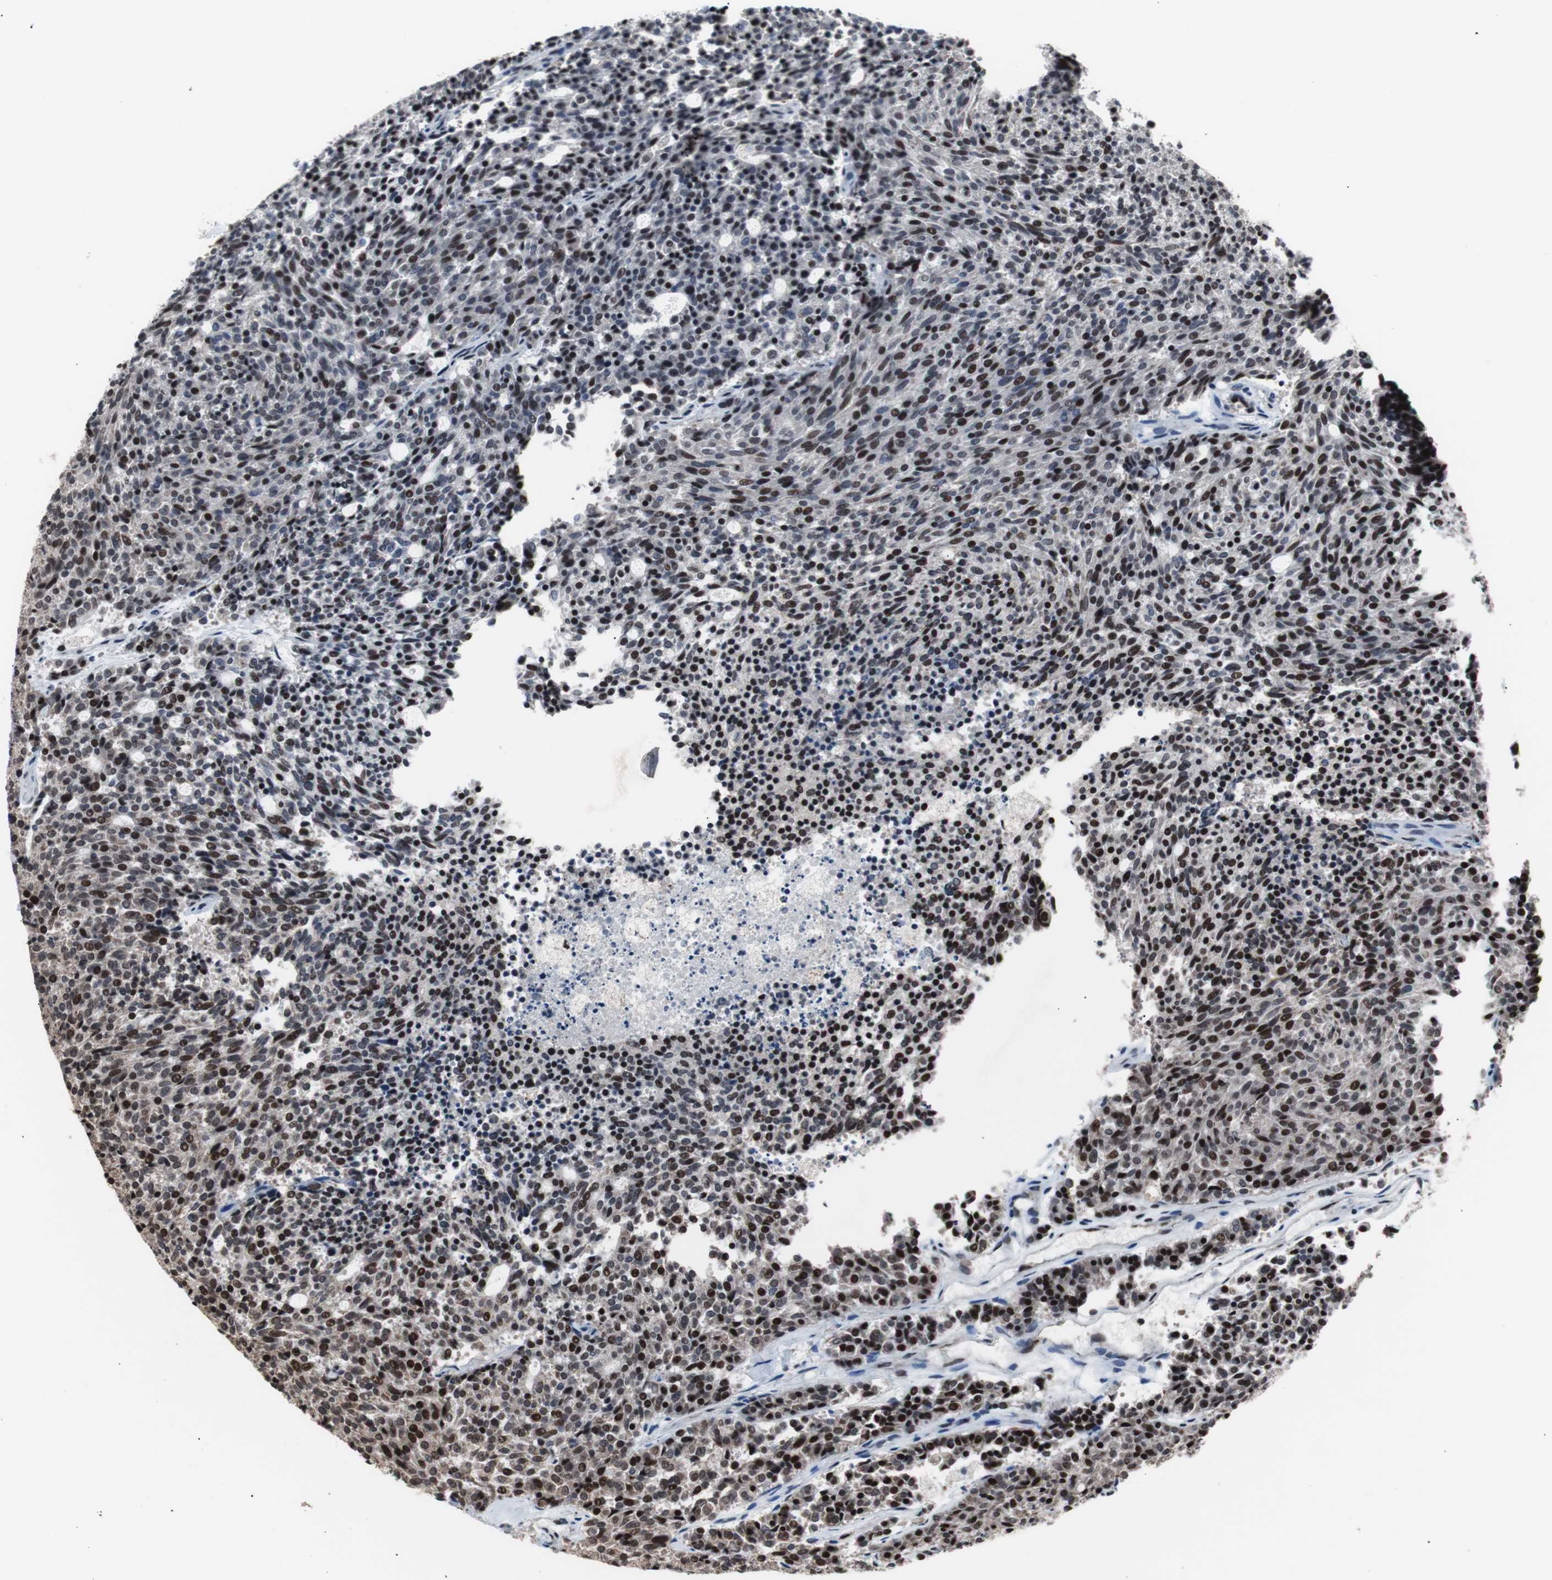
{"staining": {"intensity": "moderate", "quantity": "25%-75%", "location": "nuclear"}, "tissue": "carcinoid", "cell_type": "Tumor cells", "image_type": "cancer", "snomed": [{"axis": "morphology", "description": "Carcinoid, malignant, NOS"}, {"axis": "topography", "description": "Pancreas"}], "caption": "Protein analysis of carcinoid (malignant) tissue shows moderate nuclear expression in about 25%-75% of tumor cells.", "gene": "POGZ", "patient": {"sex": "female", "age": 54}}